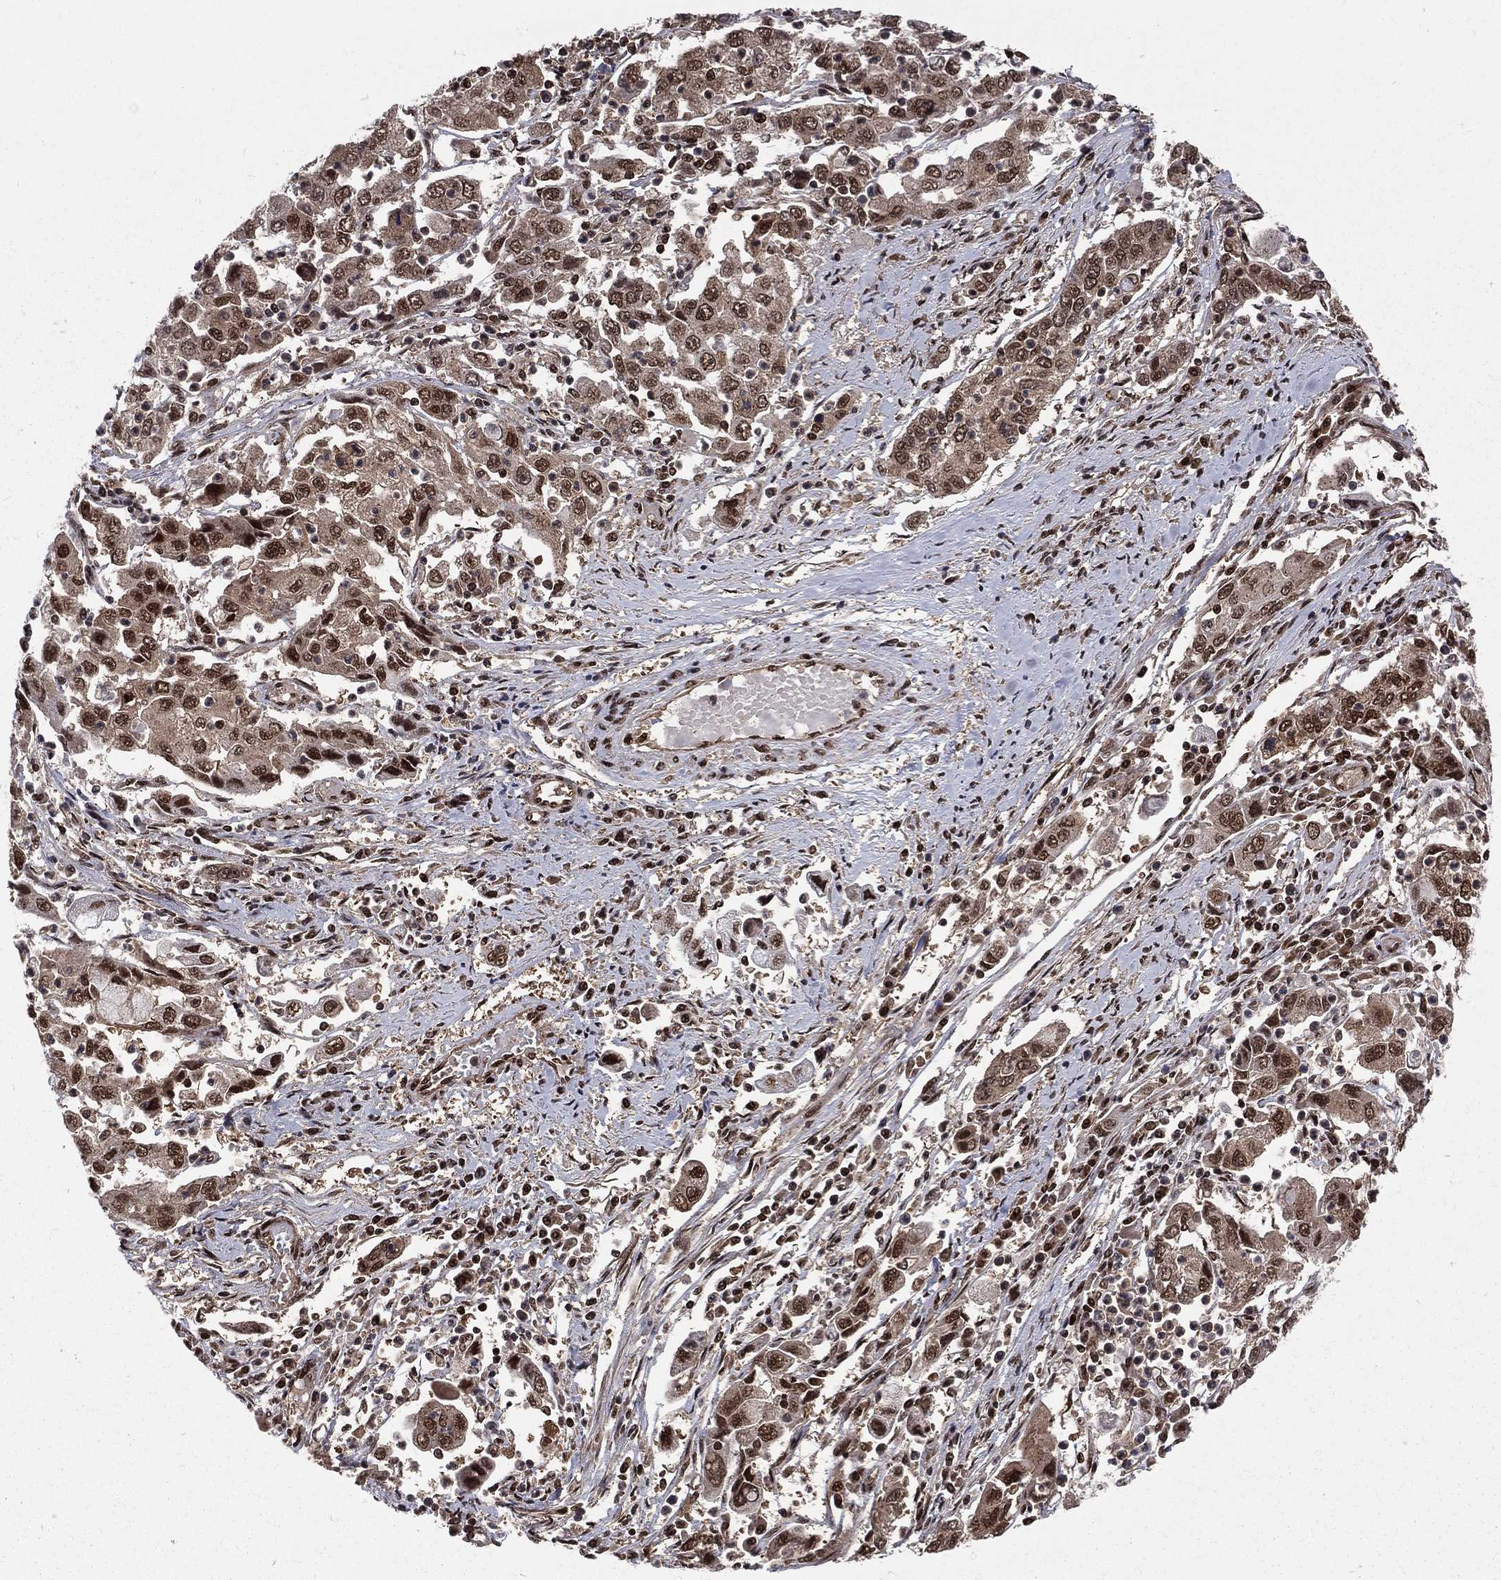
{"staining": {"intensity": "moderate", "quantity": ">75%", "location": "nuclear"}, "tissue": "cervical cancer", "cell_type": "Tumor cells", "image_type": "cancer", "snomed": [{"axis": "morphology", "description": "Squamous cell carcinoma, NOS"}, {"axis": "topography", "description": "Cervix"}], "caption": "A medium amount of moderate nuclear positivity is seen in about >75% of tumor cells in cervical cancer (squamous cell carcinoma) tissue.", "gene": "COPS4", "patient": {"sex": "female", "age": 36}}